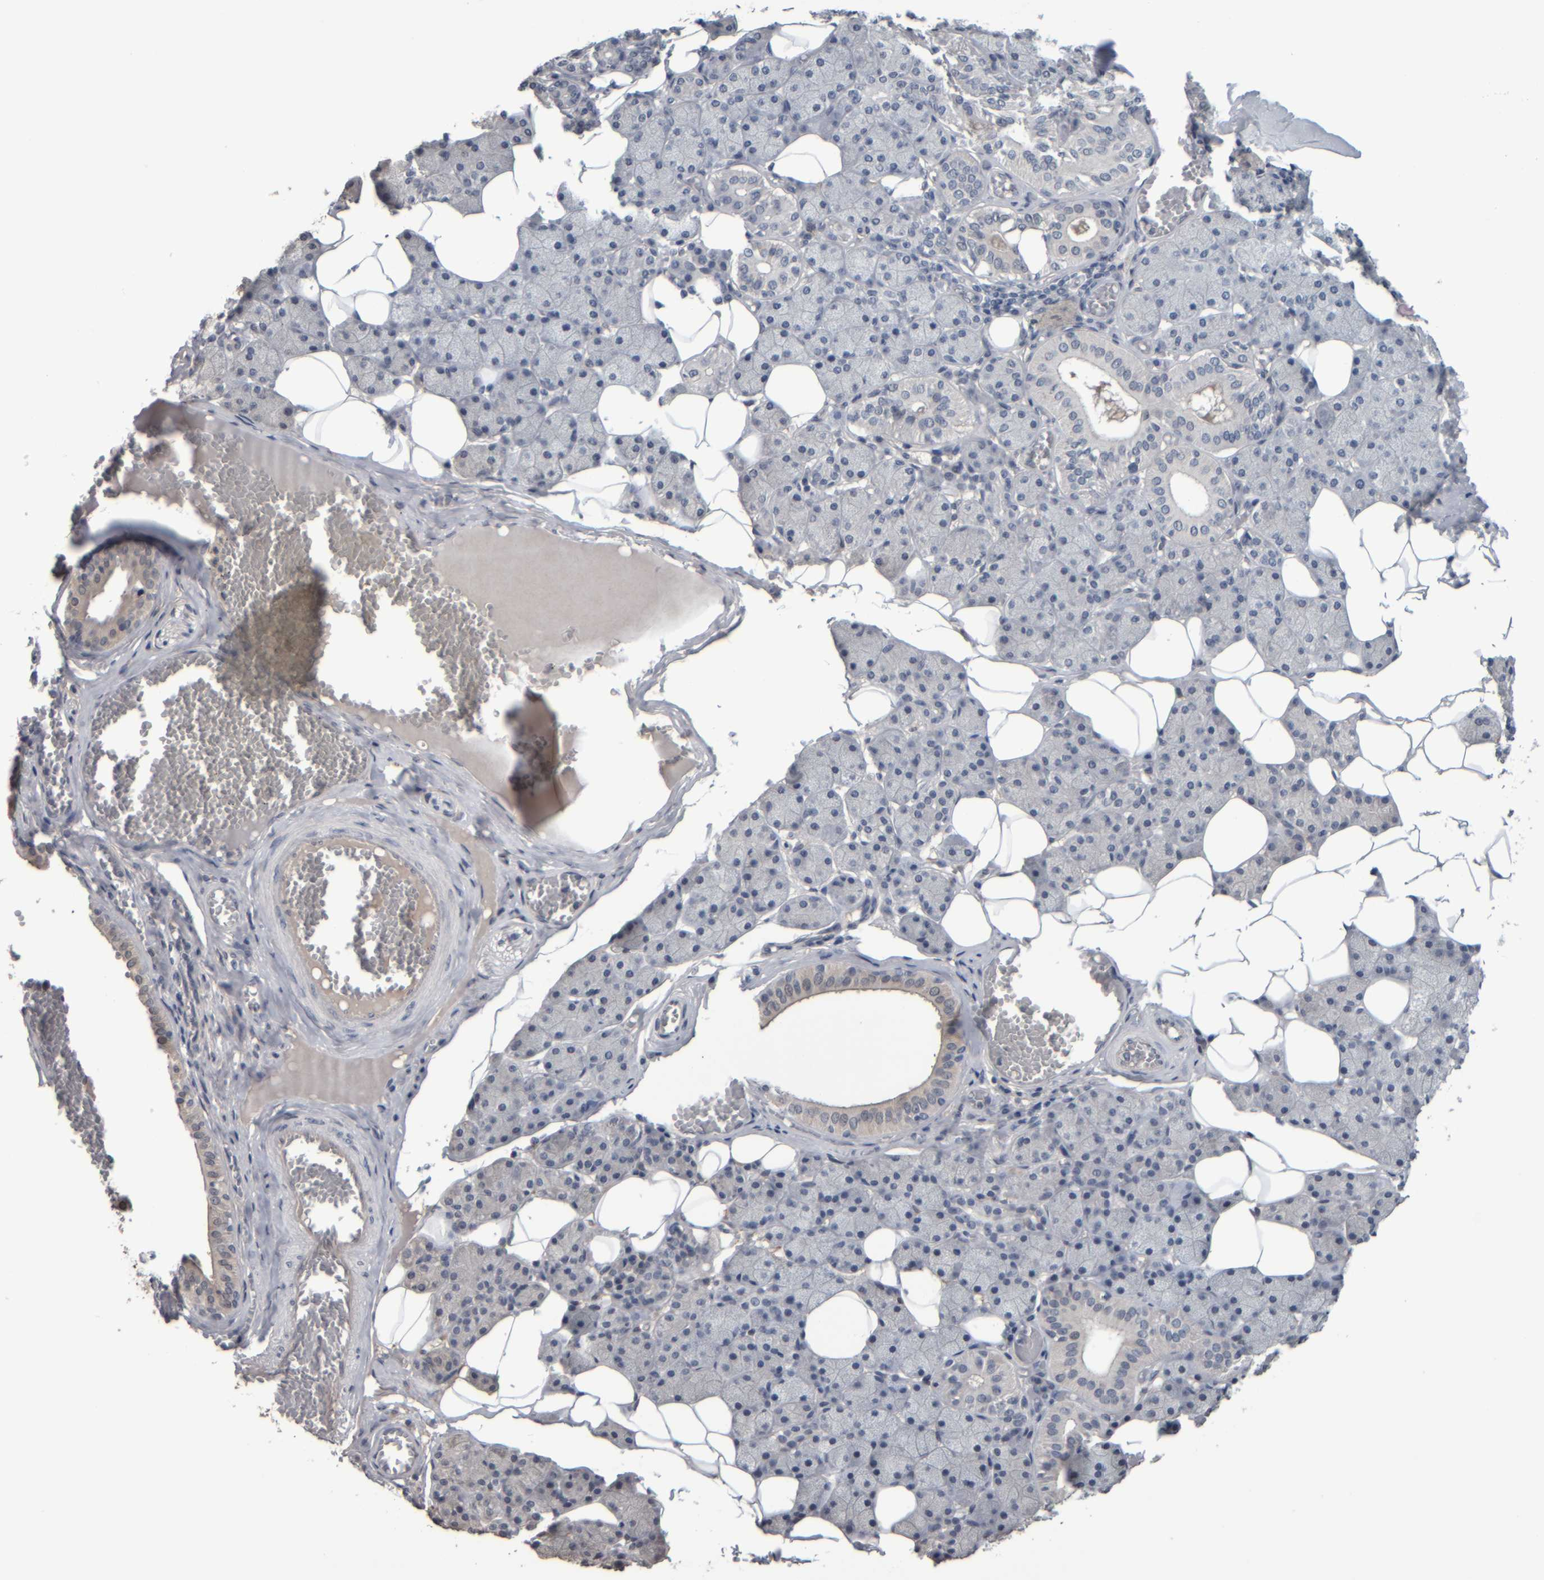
{"staining": {"intensity": "weak", "quantity": "<25%", "location": "cytoplasmic/membranous"}, "tissue": "salivary gland", "cell_type": "Glandular cells", "image_type": "normal", "snomed": [{"axis": "morphology", "description": "Normal tissue, NOS"}, {"axis": "topography", "description": "Salivary gland"}], "caption": "An immunohistochemistry photomicrograph of benign salivary gland is shown. There is no staining in glandular cells of salivary gland.", "gene": "COL14A1", "patient": {"sex": "female", "age": 33}}